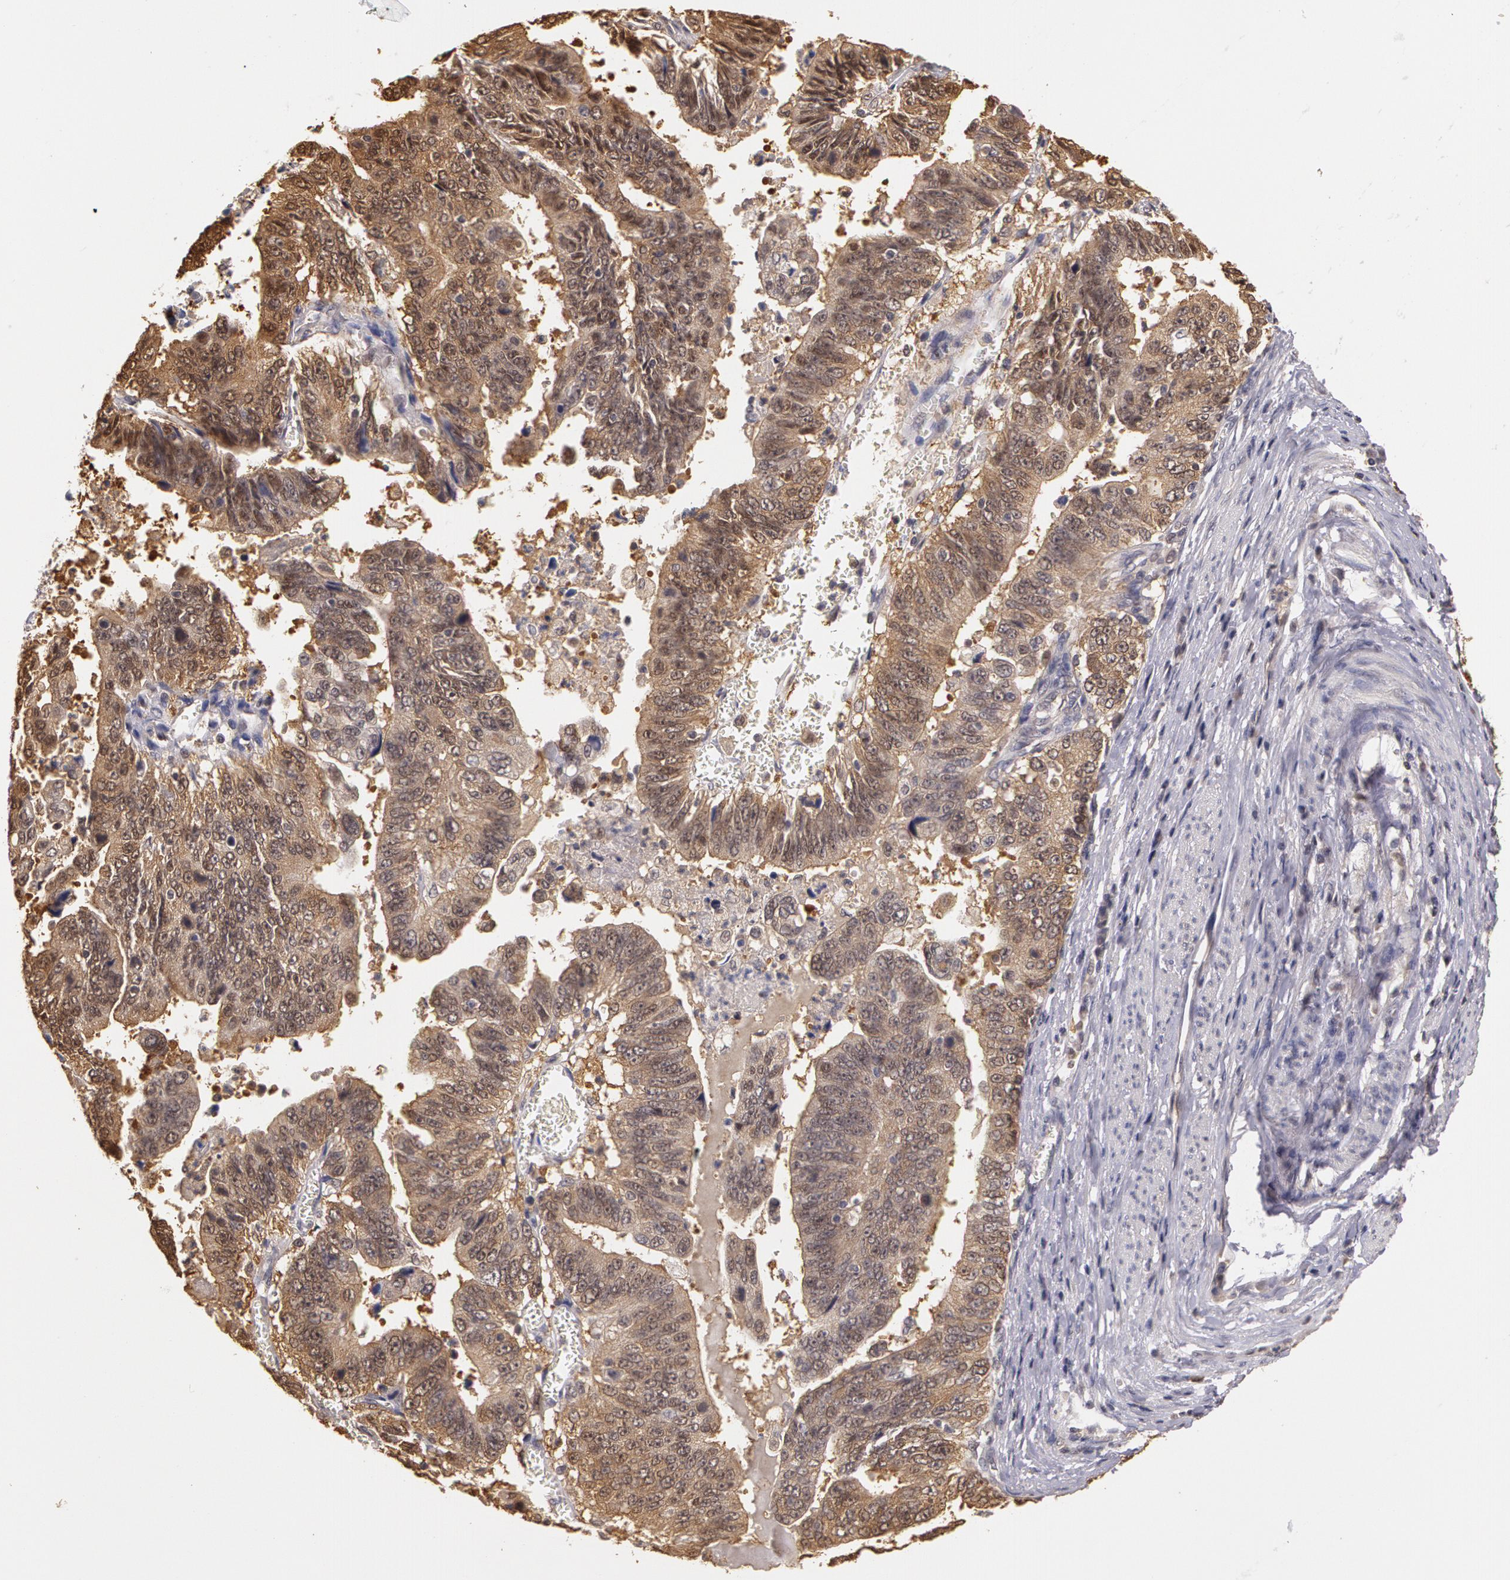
{"staining": {"intensity": "weak", "quantity": "25%-75%", "location": "cytoplasmic/membranous"}, "tissue": "stomach cancer", "cell_type": "Tumor cells", "image_type": "cancer", "snomed": [{"axis": "morphology", "description": "Adenocarcinoma, NOS"}, {"axis": "topography", "description": "Stomach, upper"}], "caption": "Immunohistochemical staining of human stomach cancer (adenocarcinoma) demonstrates low levels of weak cytoplasmic/membranous protein staining in approximately 25%-75% of tumor cells.", "gene": "AHSA1", "patient": {"sex": "female", "age": 50}}